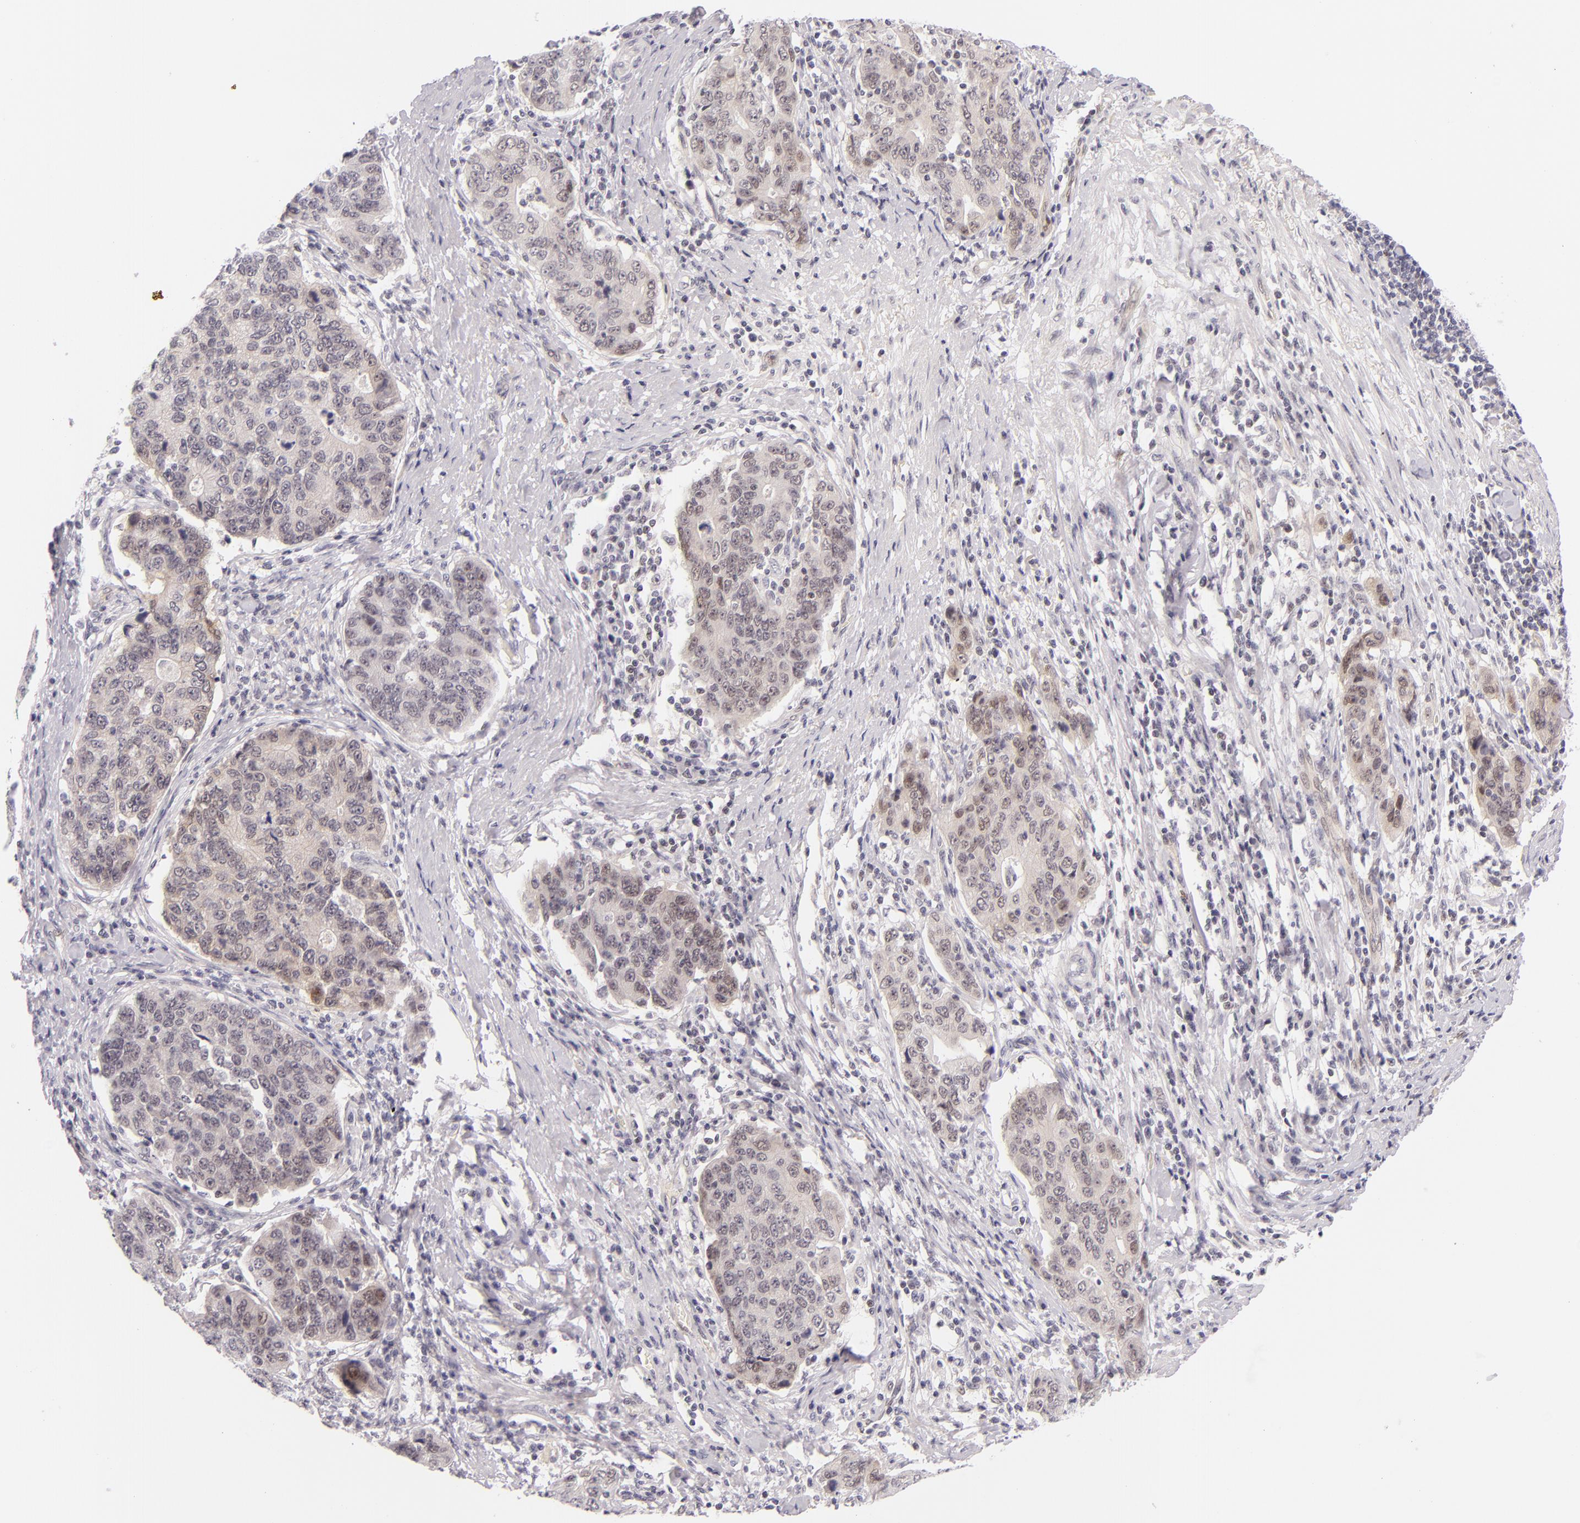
{"staining": {"intensity": "weak", "quantity": "<25%", "location": "cytoplasmic/membranous"}, "tissue": "stomach cancer", "cell_type": "Tumor cells", "image_type": "cancer", "snomed": [{"axis": "morphology", "description": "Adenocarcinoma, NOS"}, {"axis": "topography", "description": "Esophagus"}, {"axis": "topography", "description": "Stomach"}], "caption": "An image of stomach adenocarcinoma stained for a protein demonstrates no brown staining in tumor cells.", "gene": "BCL3", "patient": {"sex": "male", "age": 74}}